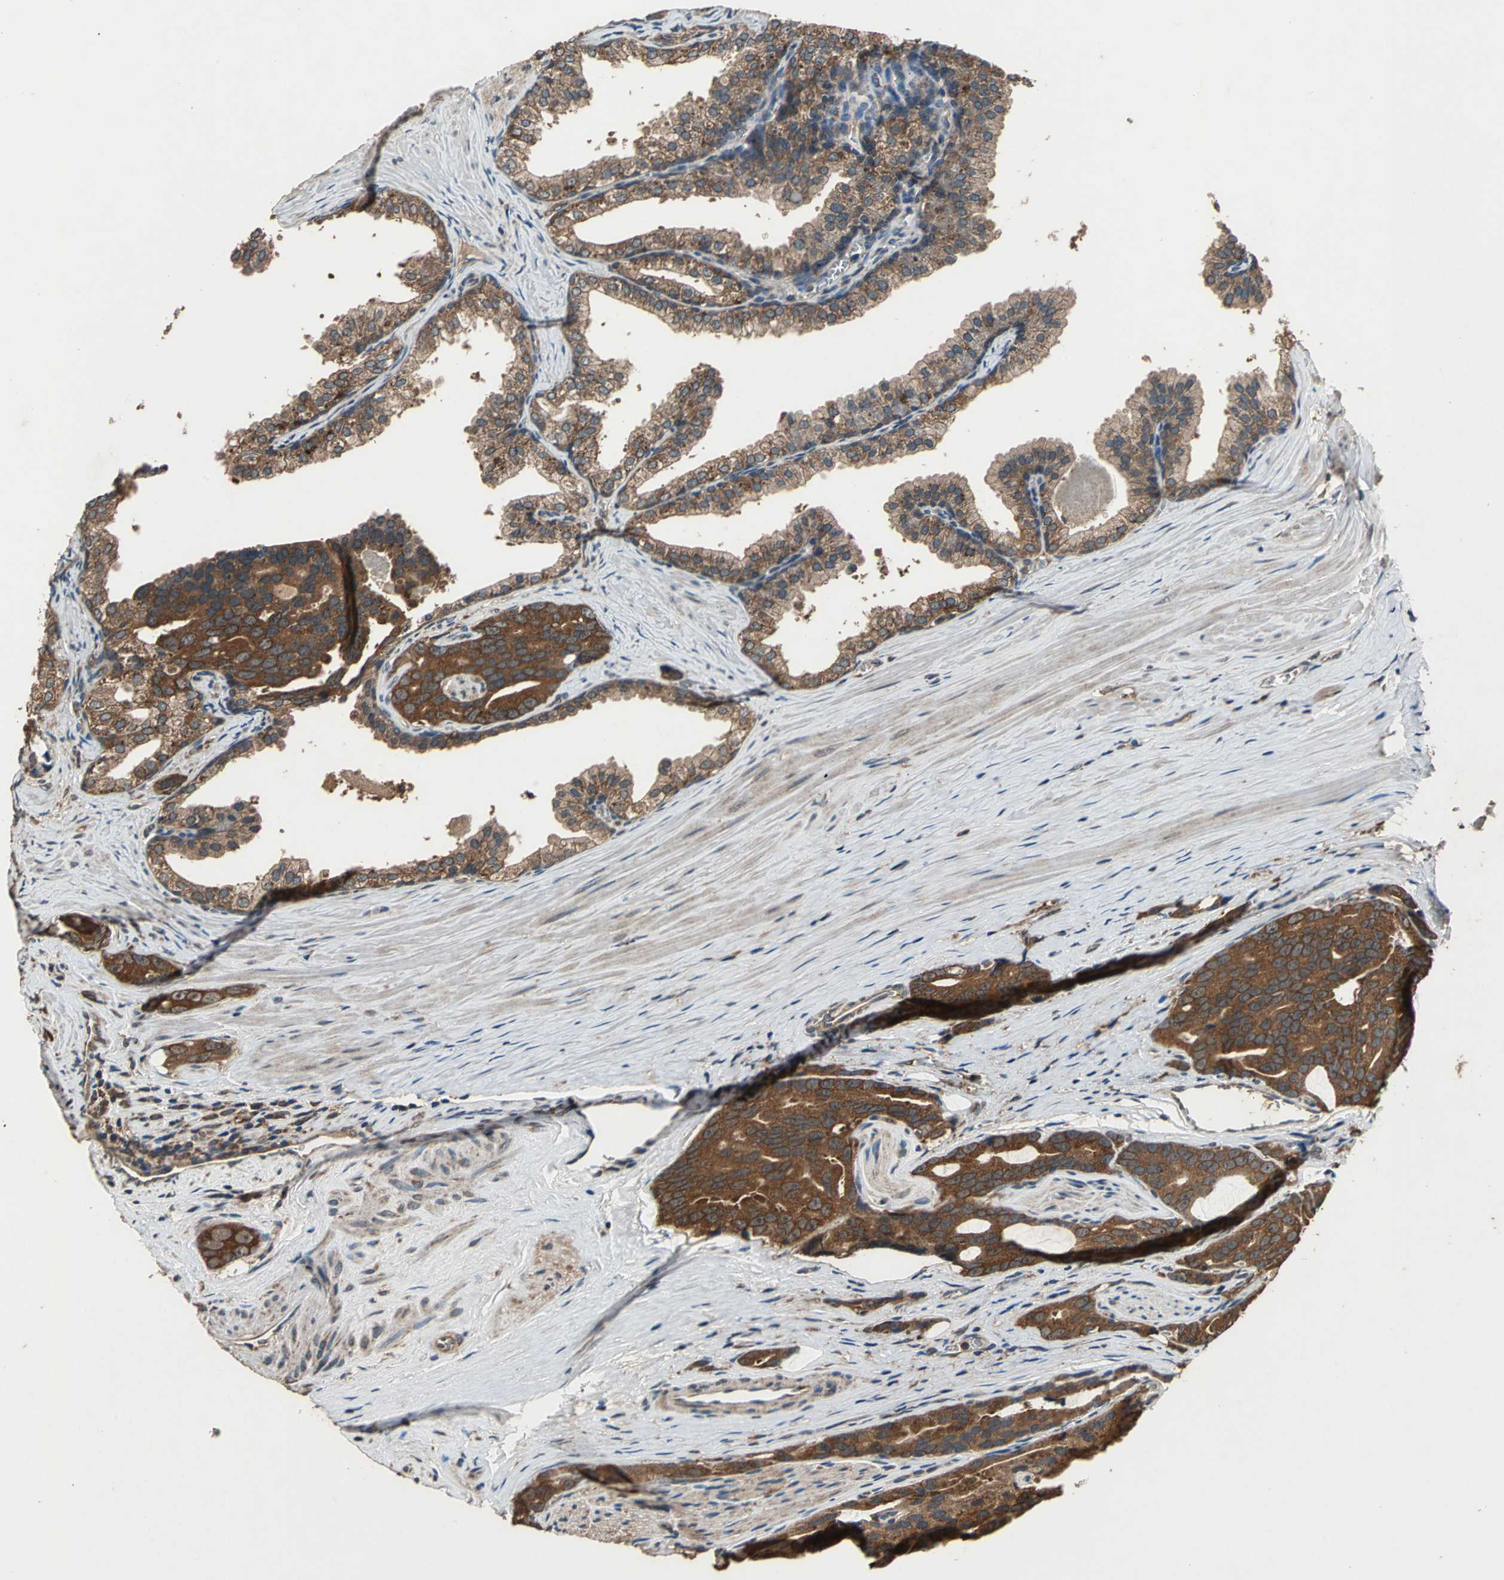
{"staining": {"intensity": "strong", "quantity": ">75%", "location": "cytoplasmic/membranous"}, "tissue": "prostate cancer", "cell_type": "Tumor cells", "image_type": "cancer", "snomed": [{"axis": "morphology", "description": "Adenocarcinoma, Medium grade"}, {"axis": "topography", "description": "Prostate"}], "caption": "Prostate cancer (medium-grade adenocarcinoma) tissue reveals strong cytoplasmic/membranous positivity in about >75% of tumor cells, visualized by immunohistochemistry.", "gene": "ZNF608", "patient": {"sex": "male", "age": 53}}